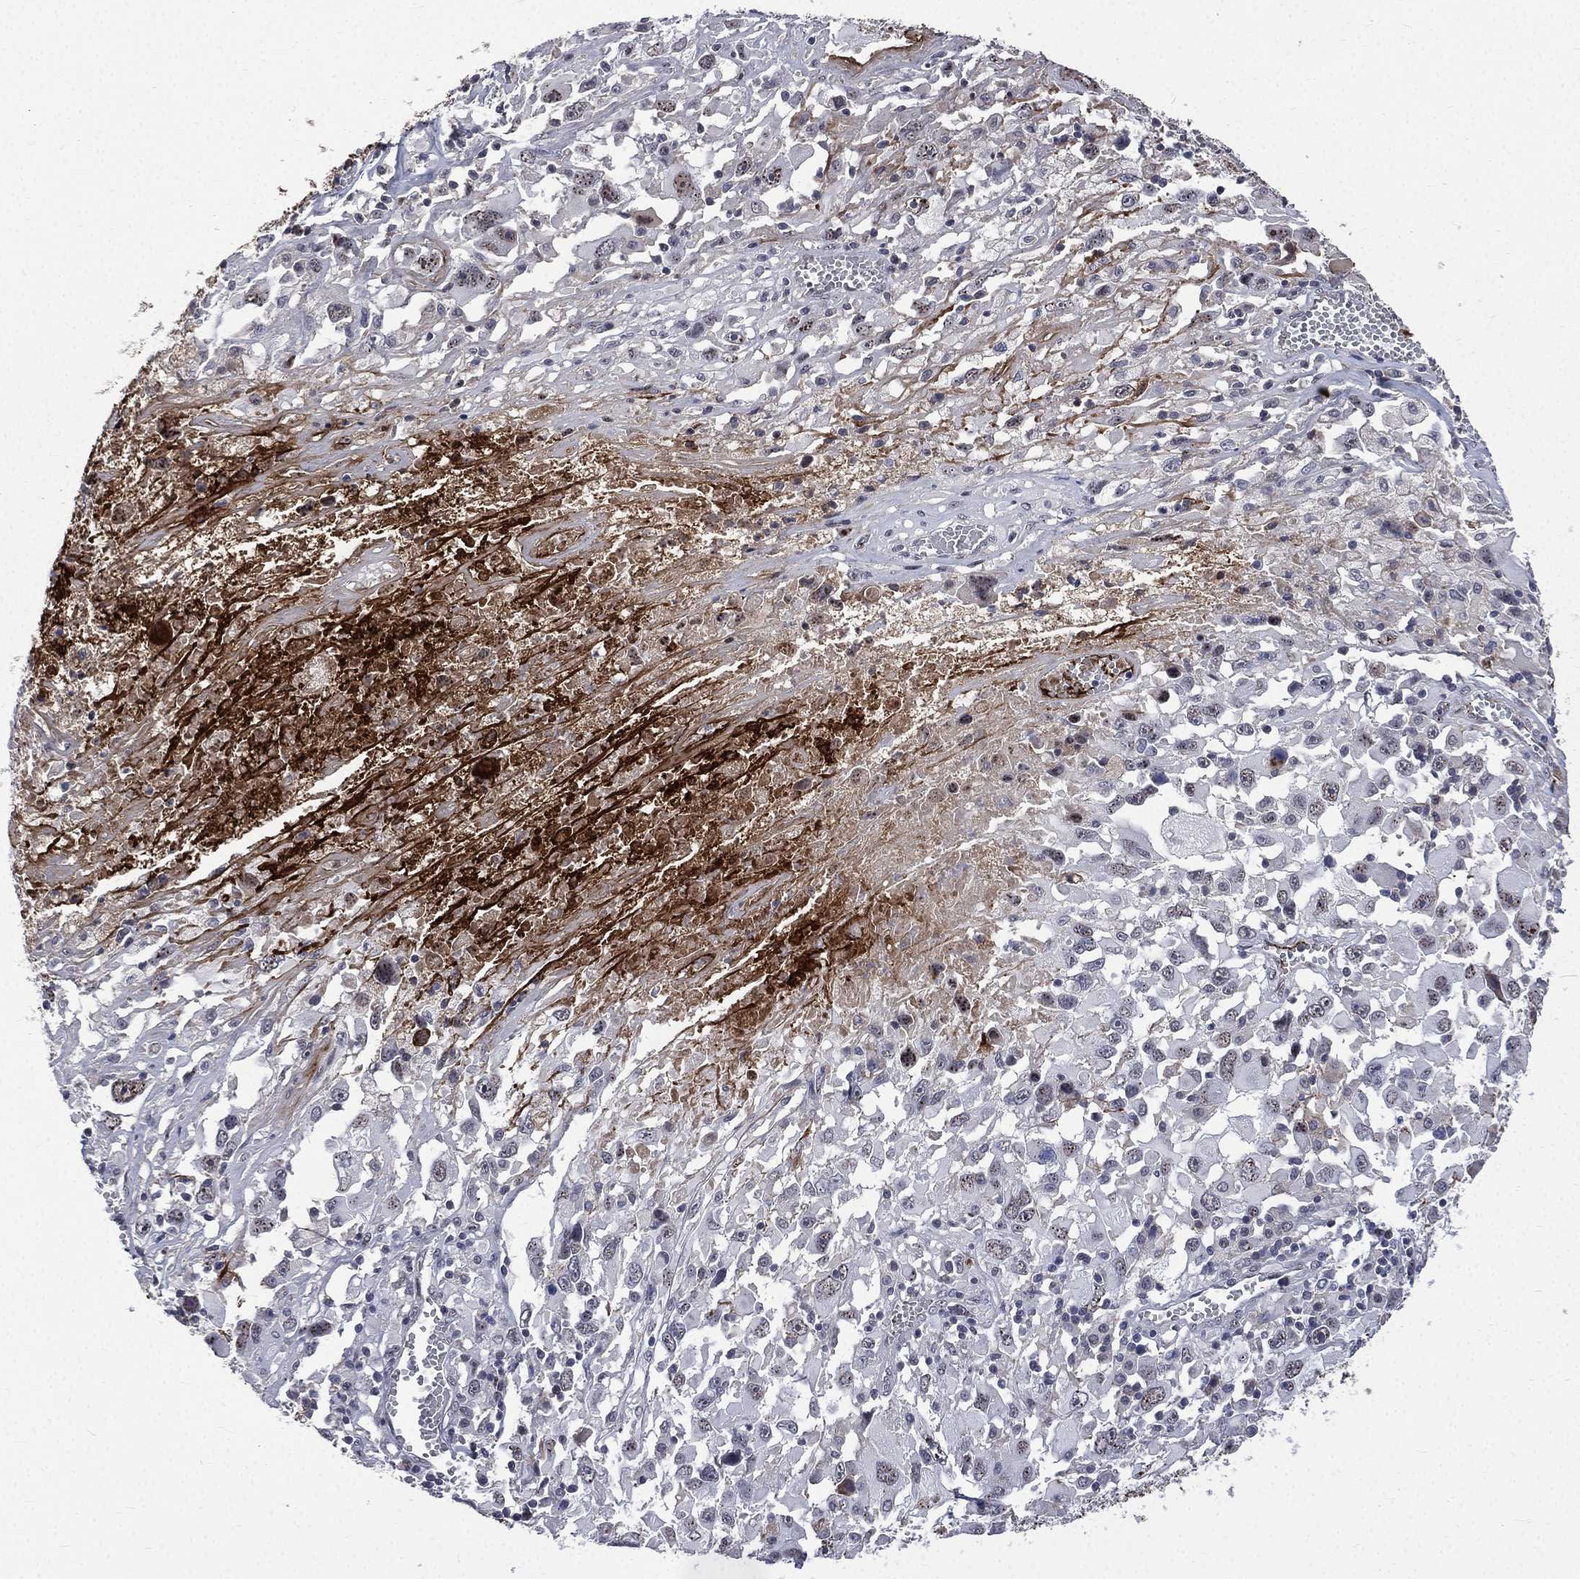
{"staining": {"intensity": "negative", "quantity": "none", "location": "none"}, "tissue": "melanoma", "cell_type": "Tumor cells", "image_type": "cancer", "snomed": [{"axis": "morphology", "description": "Malignant melanoma, Metastatic site"}, {"axis": "topography", "description": "Soft tissue"}], "caption": "Micrograph shows no significant protein positivity in tumor cells of melanoma.", "gene": "FGG", "patient": {"sex": "male", "age": 50}}